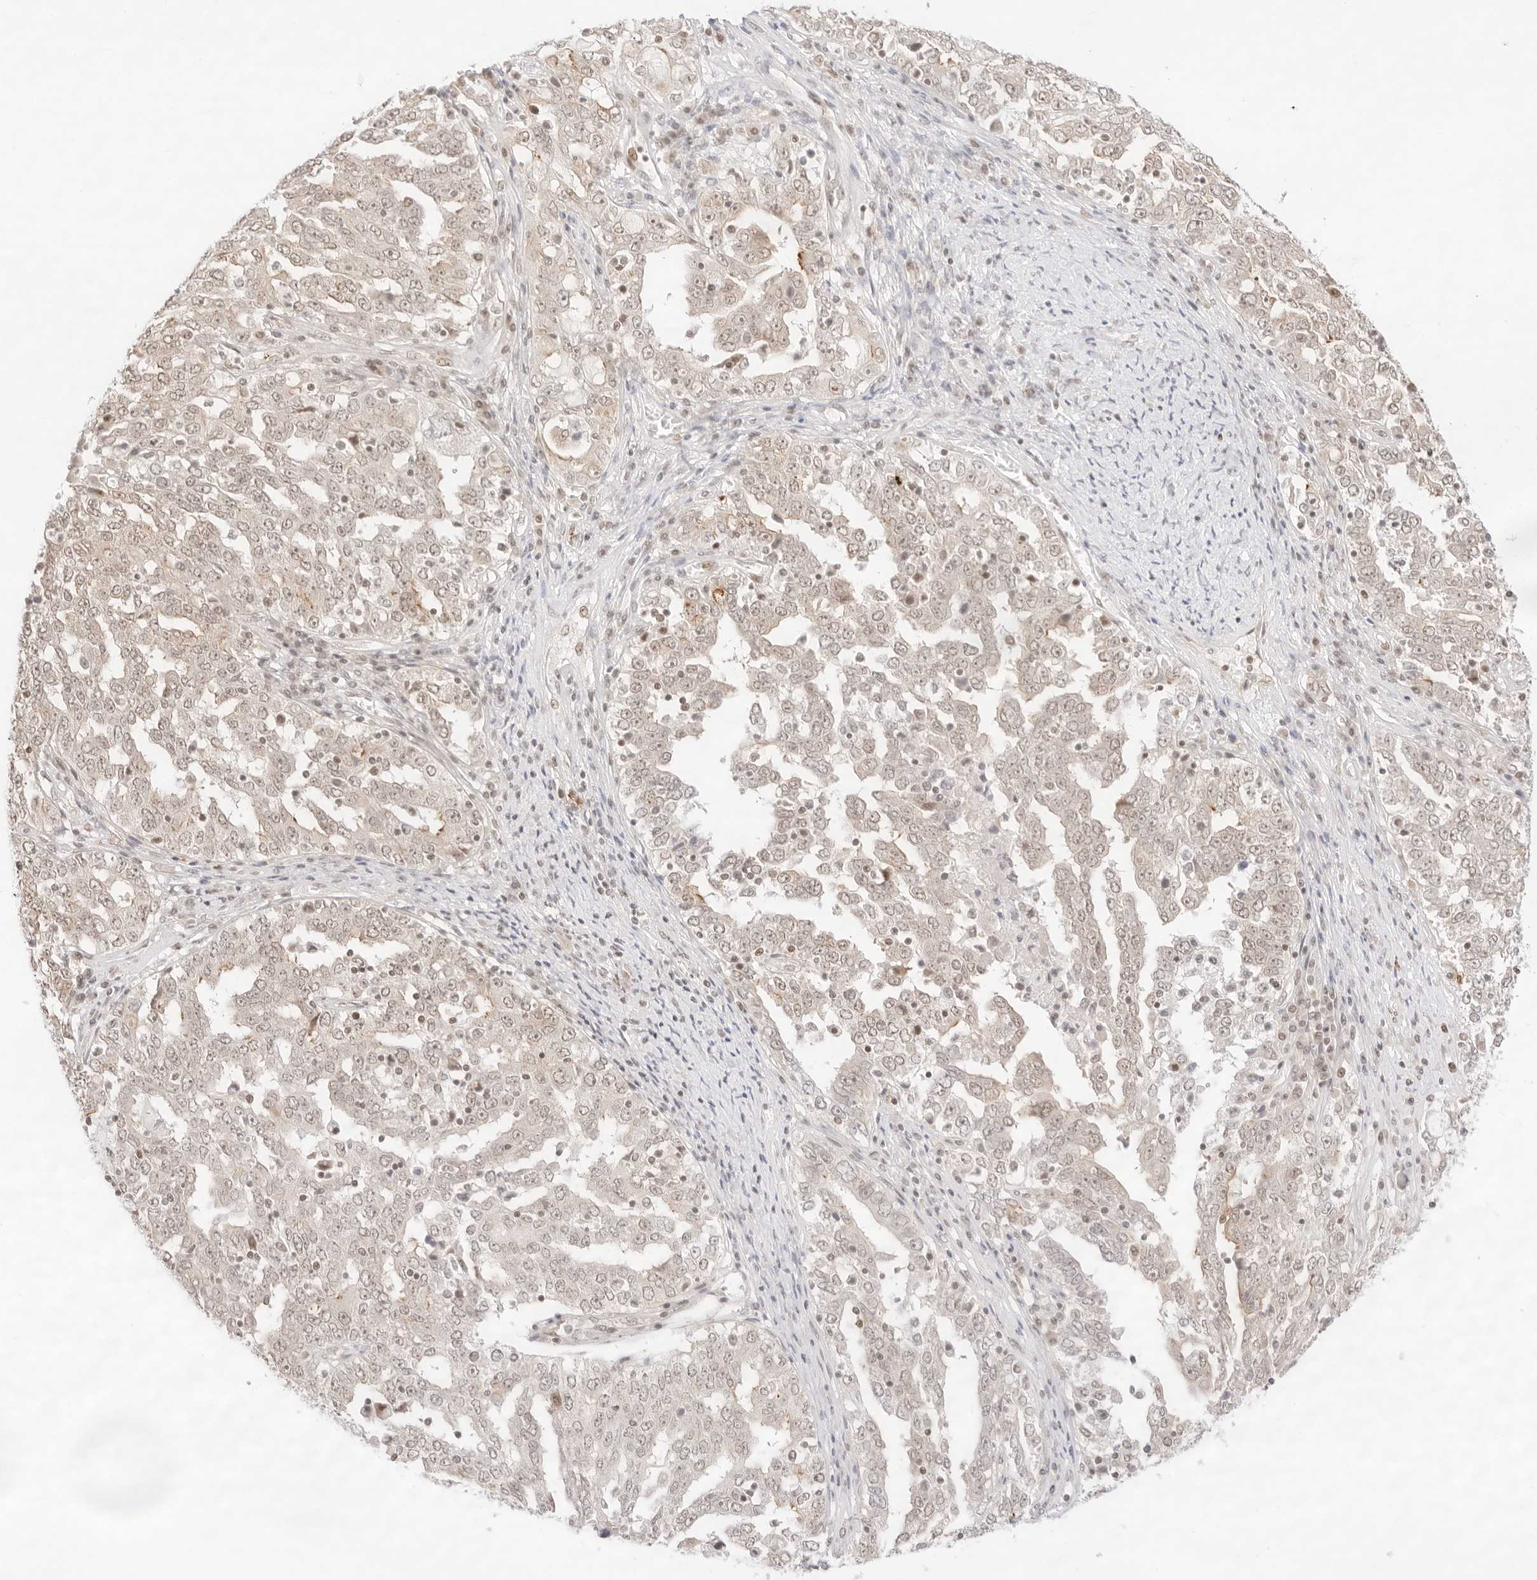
{"staining": {"intensity": "weak", "quantity": ">75%", "location": "cytoplasmic/membranous,nuclear"}, "tissue": "ovarian cancer", "cell_type": "Tumor cells", "image_type": "cancer", "snomed": [{"axis": "morphology", "description": "Carcinoma, endometroid"}, {"axis": "topography", "description": "Ovary"}], "caption": "The histopathology image shows staining of ovarian cancer, revealing weak cytoplasmic/membranous and nuclear protein positivity (brown color) within tumor cells.", "gene": "GNAS", "patient": {"sex": "female", "age": 62}}